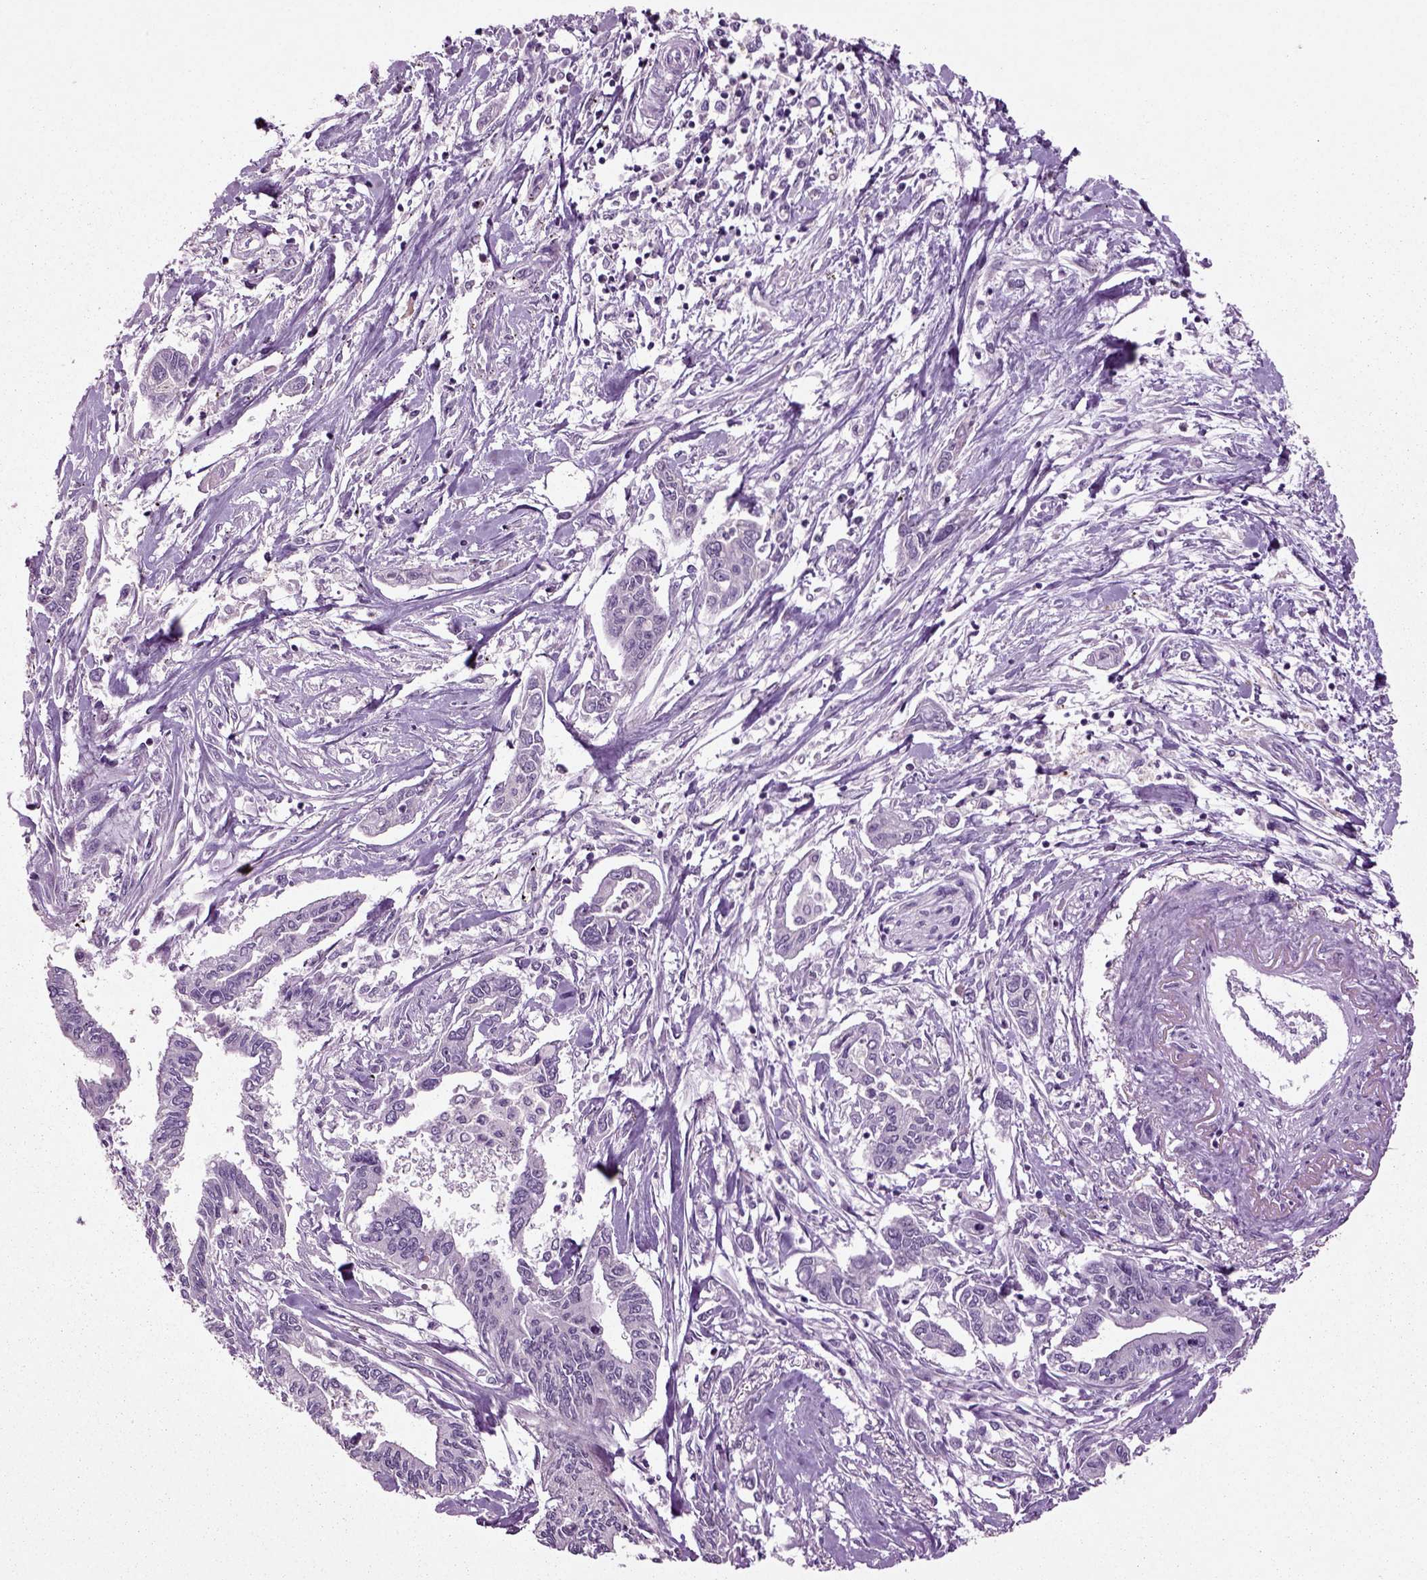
{"staining": {"intensity": "negative", "quantity": "none", "location": "none"}, "tissue": "pancreatic cancer", "cell_type": "Tumor cells", "image_type": "cancer", "snomed": [{"axis": "morphology", "description": "Adenocarcinoma, NOS"}, {"axis": "topography", "description": "Pancreas"}], "caption": "A micrograph of human pancreatic adenocarcinoma is negative for staining in tumor cells.", "gene": "SLC17A6", "patient": {"sex": "male", "age": 60}}